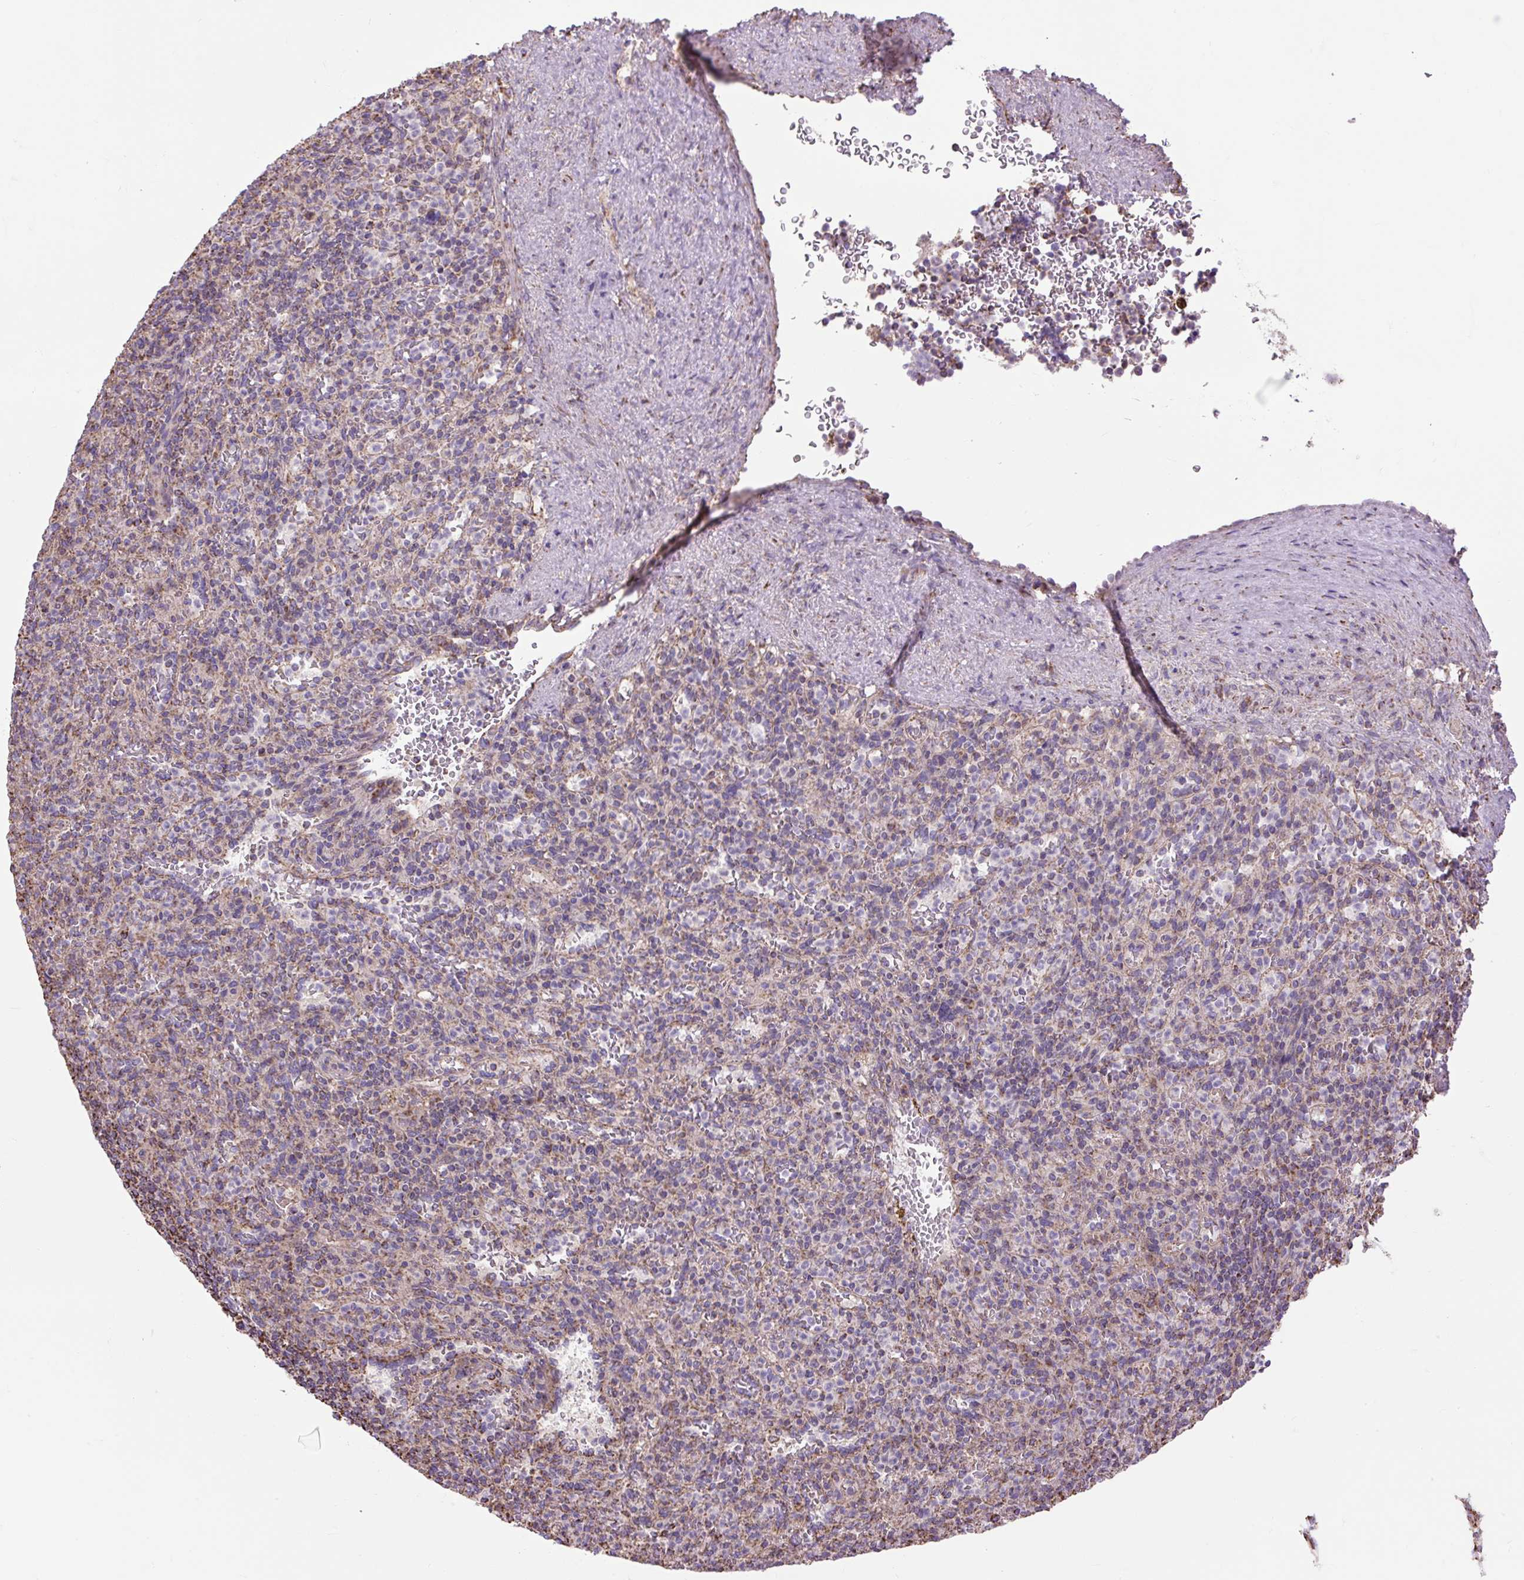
{"staining": {"intensity": "moderate", "quantity": "<25%", "location": "cytoplasmic/membranous"}, "tissue": "spleen", "cell_type": "Cells in red pulp", "image_type": "normal", "snomed": [{"axis": "morphology", "description": "Normal tissue, NOS"}, {"axis": "topography", "description": "Spleen"}], "caption": "Immunohistochemical staining of unremarkable spleen demonstrates moderate cytoplasmic/membranous protein expression in approximately <25% of cells in red pulp. The staining is performed using DAB brown chromogen to label protein expression. The nuclei are counter-stained blue using hematoxylin.", "gene": "PLCG1", "patient": {"sex": "female", "age": 74}}